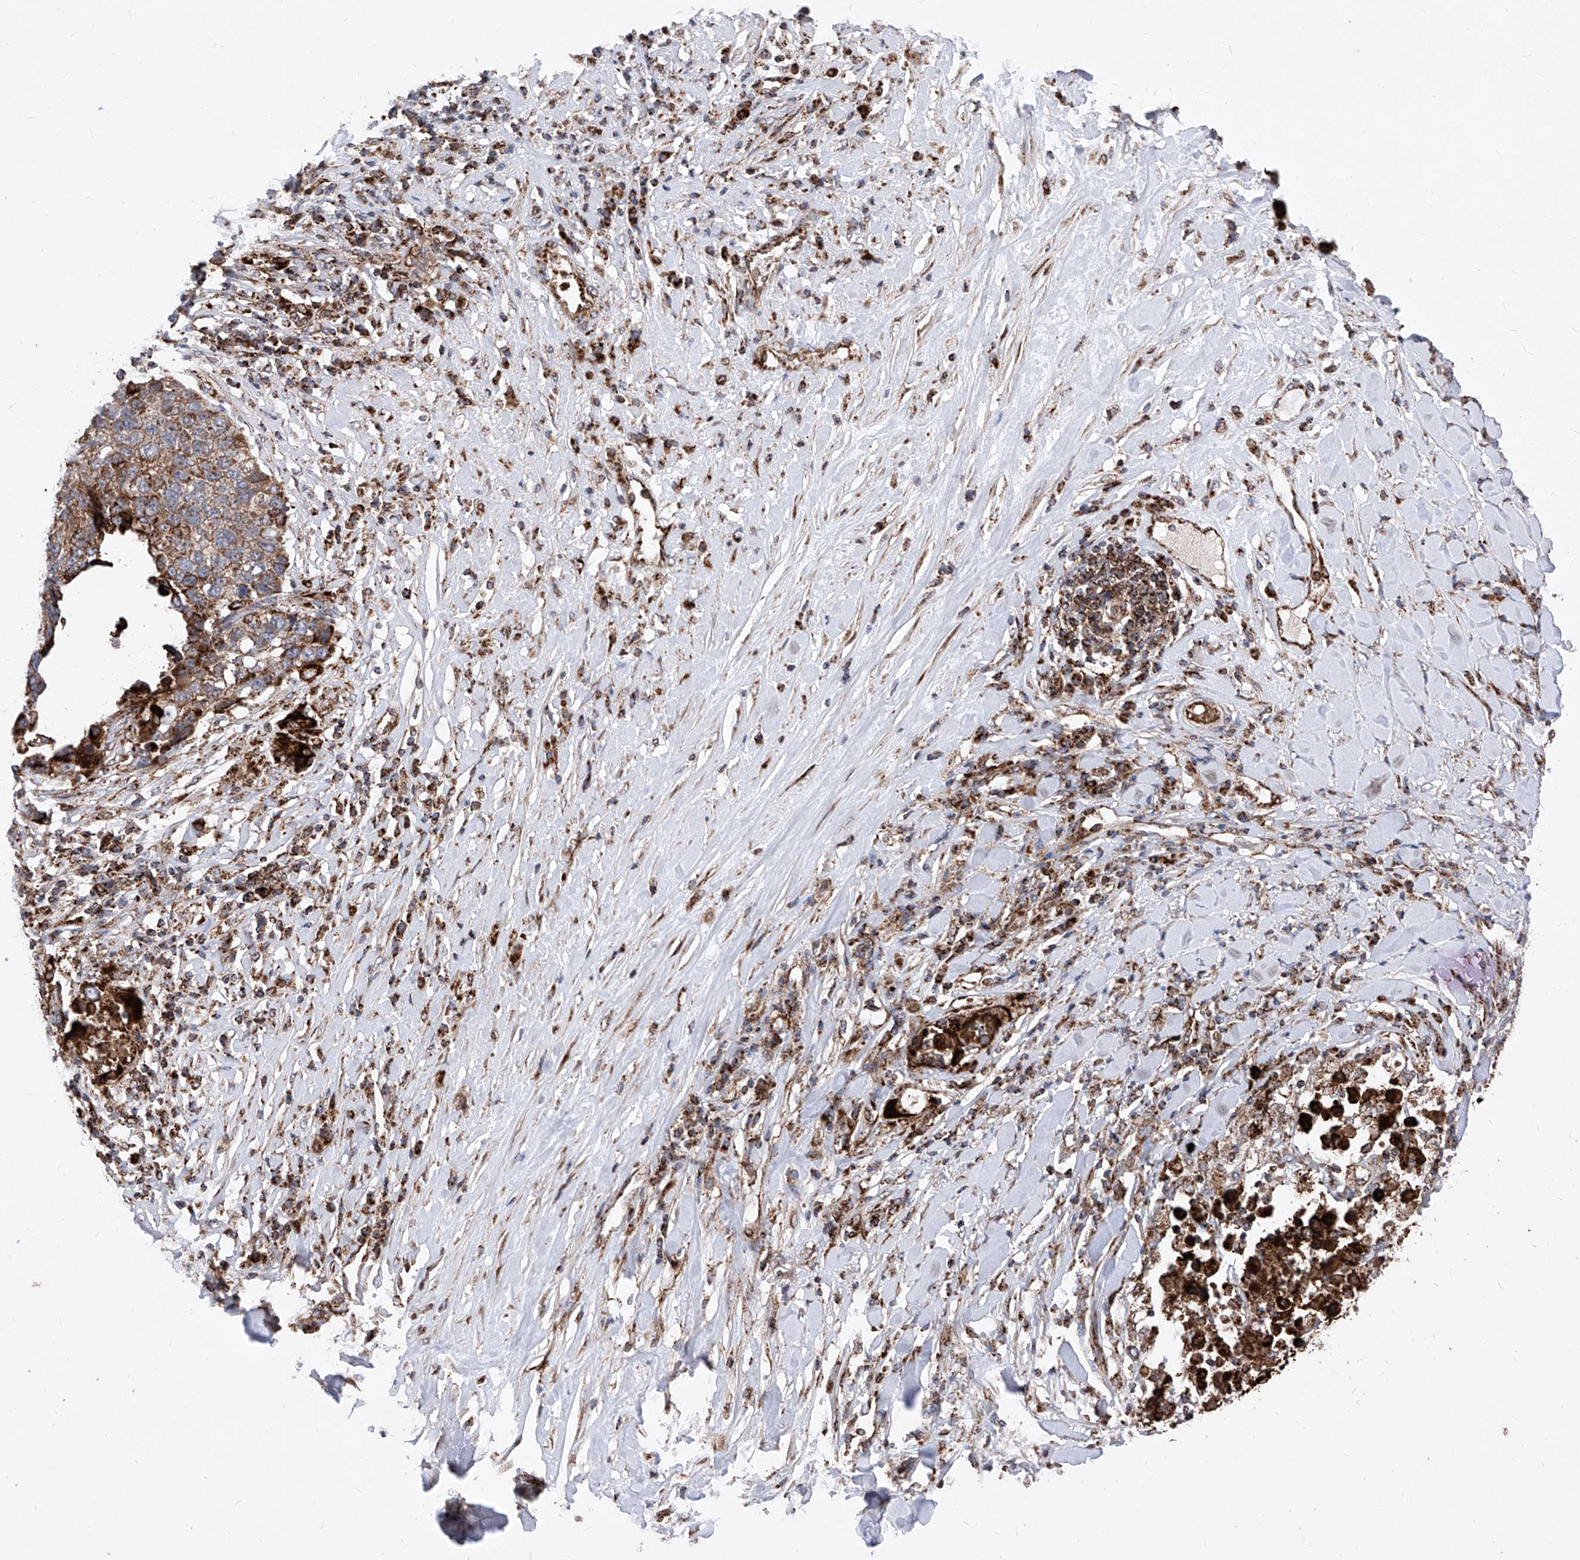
{"staining": {"intensity": "strong", "quantity": ">75%", "location": "cytoplasmic/membranous"}, "tissue": "lung cancer", "cell_type": "Tumor cells", "image_type": "cancer", "snomed": [{"axis": "morphology", "description": "Squamous cell carcinoma, NOS"}, {"axis": "topography", "description": "Lung"}], "caption": "Tumor cells demonstrate high levels of strong cytoplasmic/membranous positivity in approximately >75% of cells in lung squamous cell carcinoma.", "gene": "SEMA6A", "patient": {"sex": "male", "age": 66}}